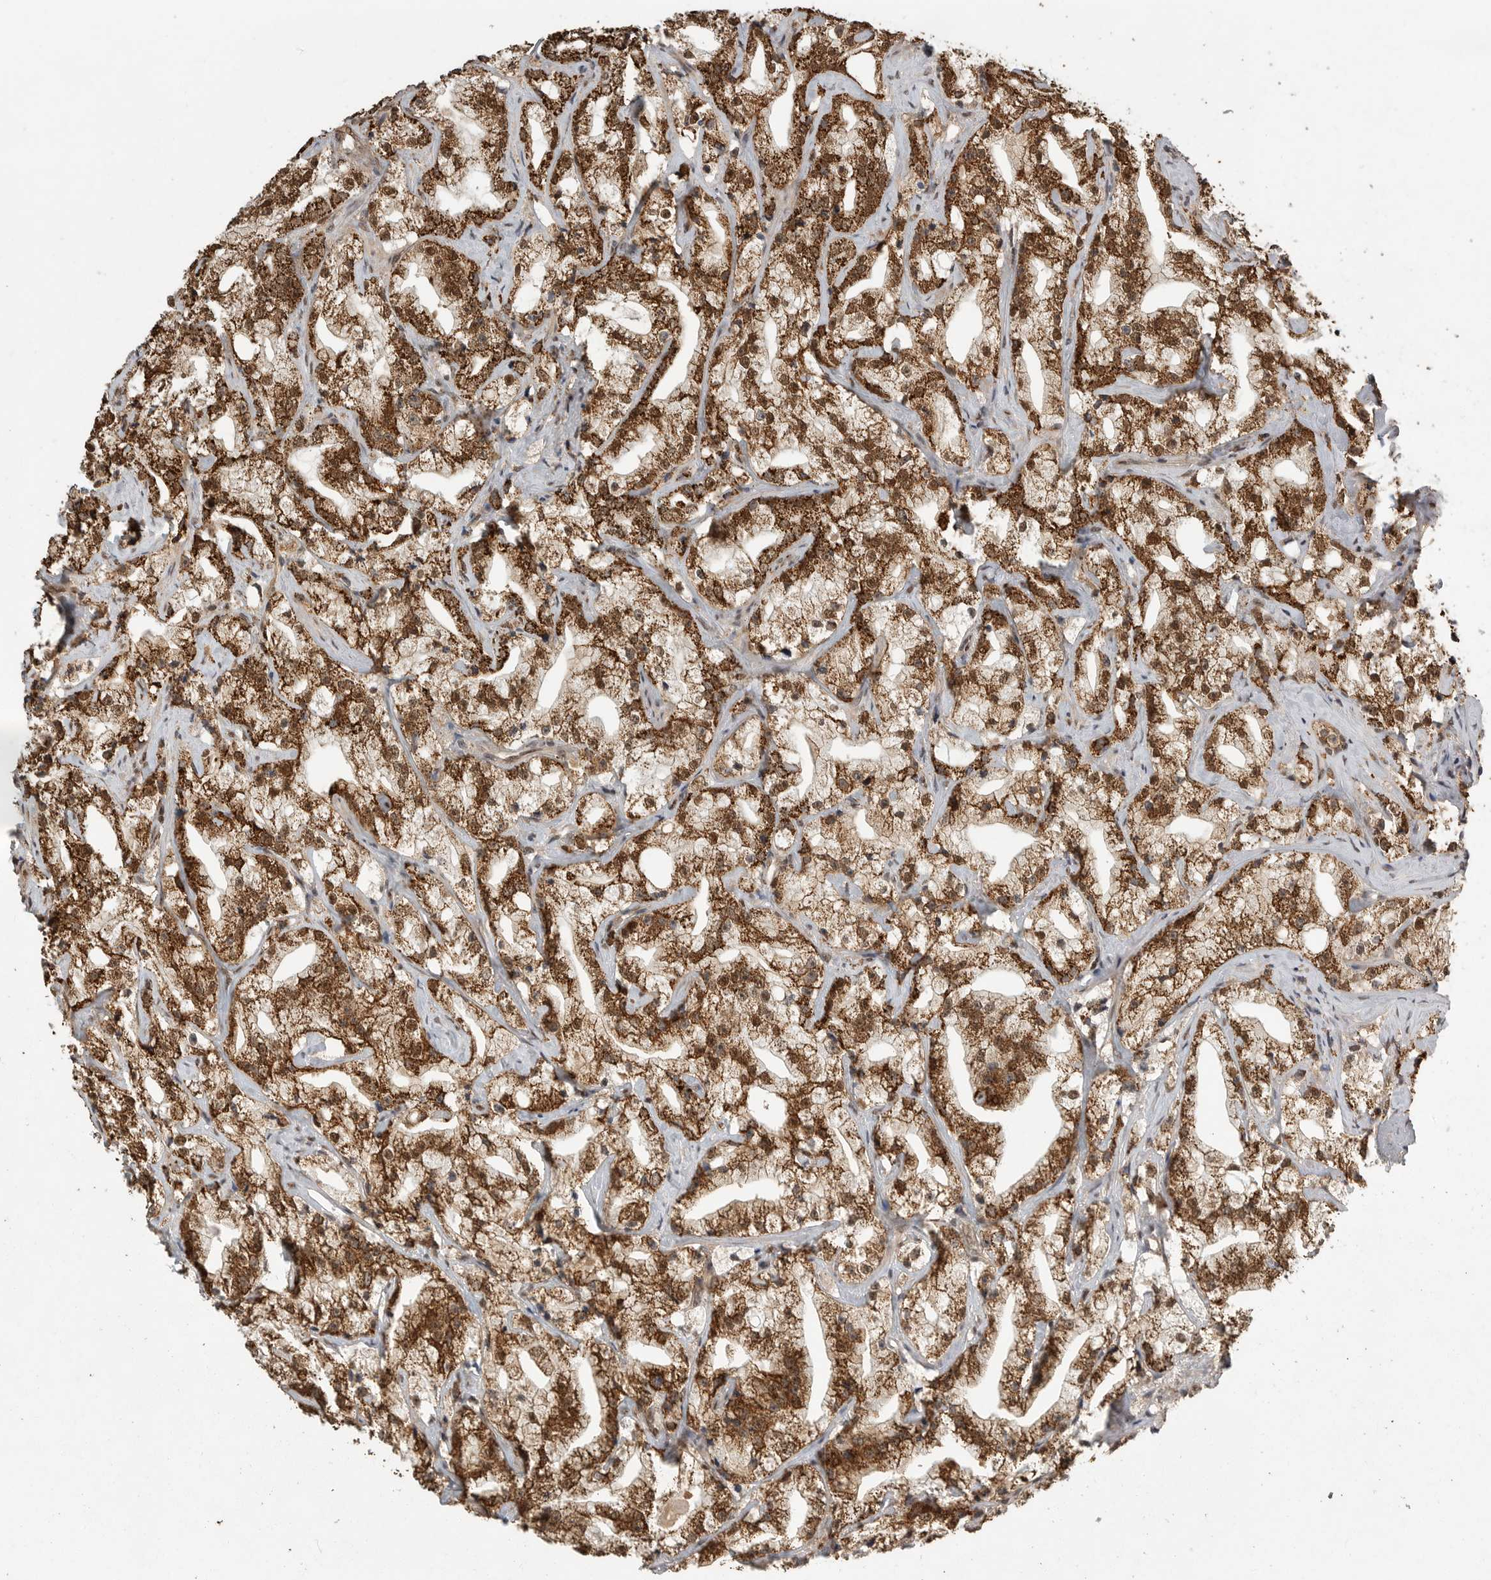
{"staining": {"intensity": "moderate", "quantity": ">75%", "location": "cytoplasmic/membranous,nuclear"}, "tissue": "prostate cancer", "cell_type": "Tumor cells", "image_type": "cancer", "snomed": [{"axis": "morphology", "description": "Adenocarcinoma, High grade"}, {"axis": "topography", "description": "Prostate"}], "caption": "Human adenocarcinoma (high-grade) (prostate) stained with a protein marker demonstrates moderate staining in tumor cells.", "gene": "DFFA", "patient": {"sex": "male", "age": 64}}